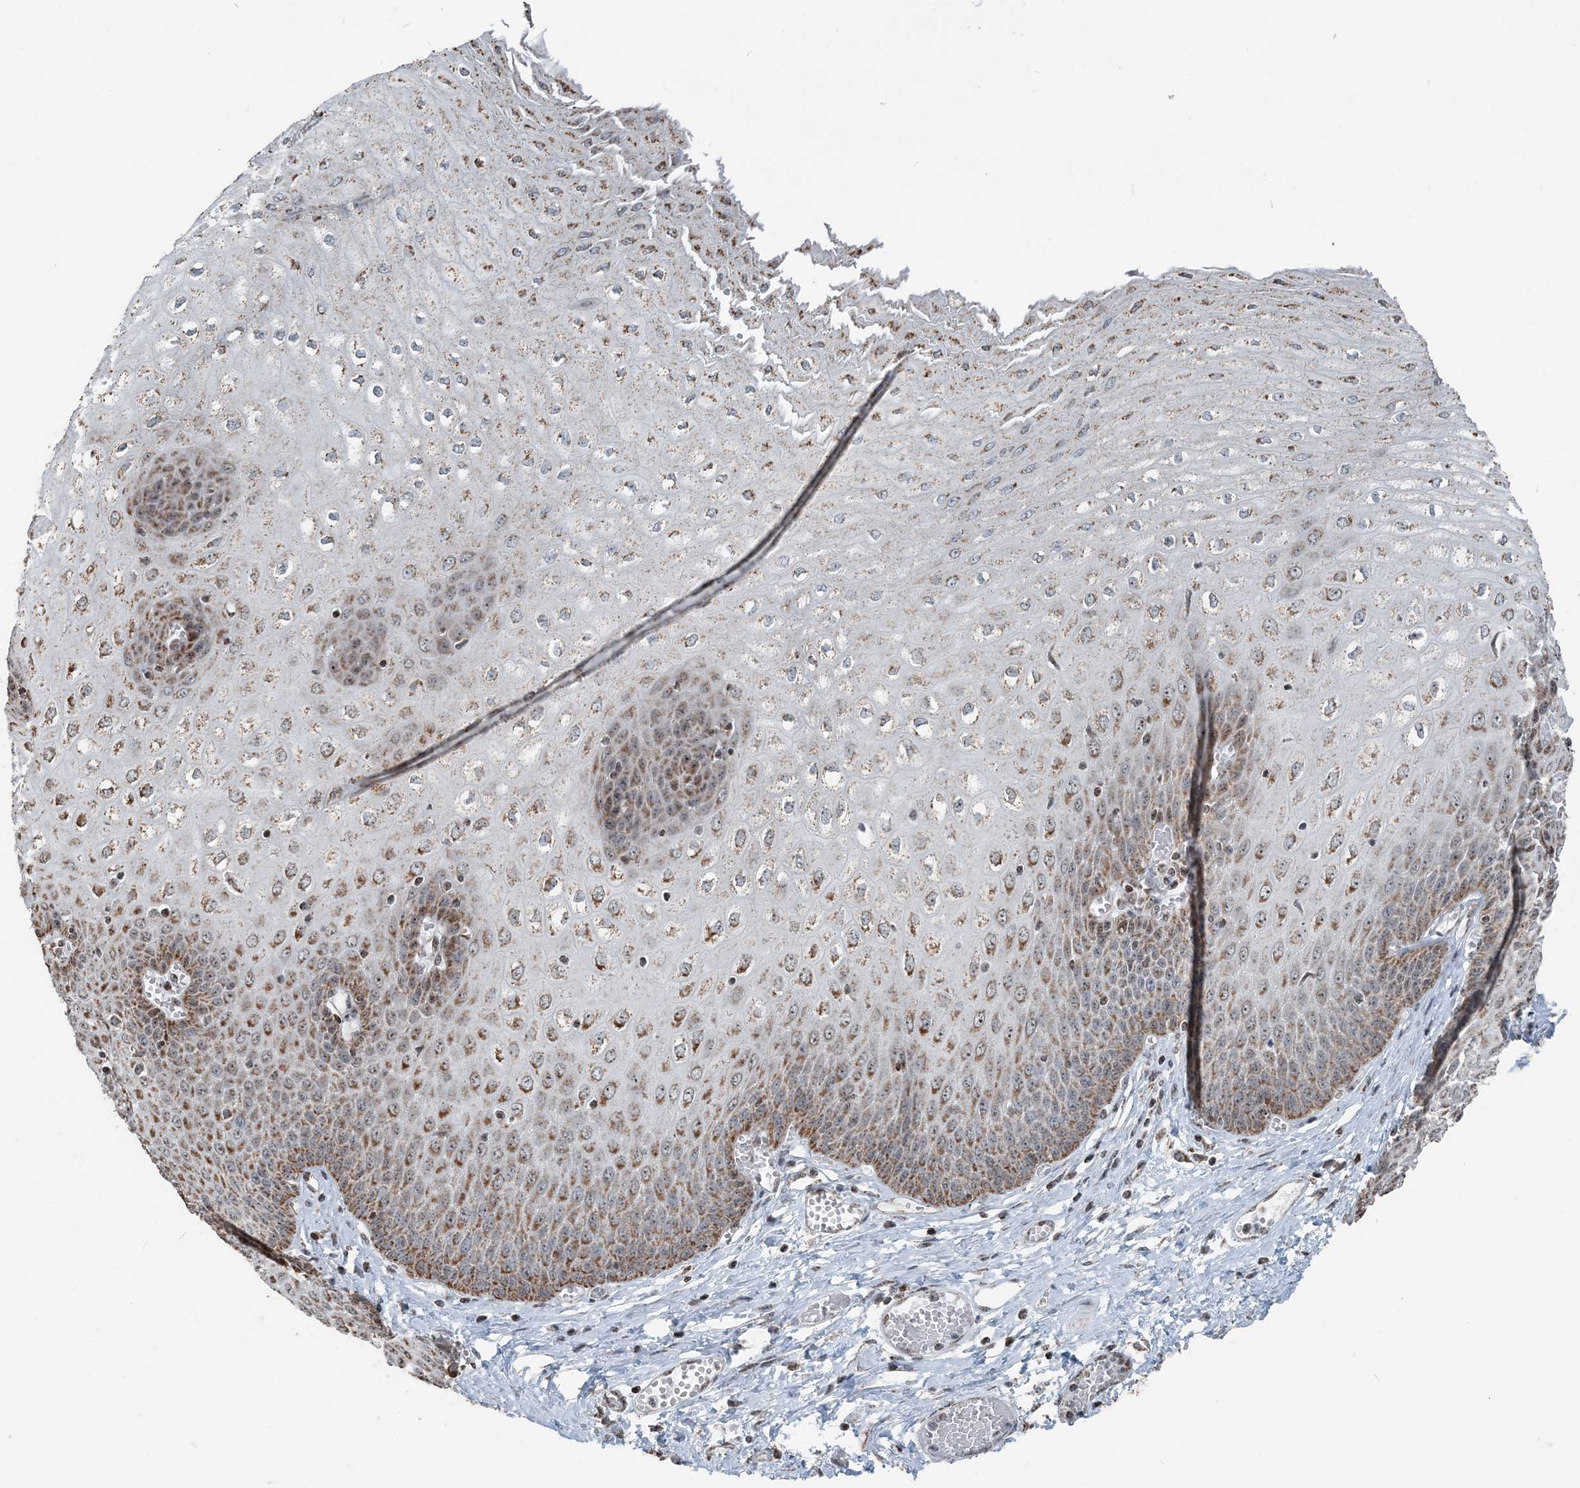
{"staining": {"intensity": "strong", "quantity": ">75%", "location": "cytoplasmic/membranous"}, "tissue": "esophagus", "cell_type": "Squamous epithelial cells", "image_type": "normal", "snomed": [{"axis": "morphology", "description": "Normal tissue, NOS"}, {"axis": "topography", "description": "Esophagus"}], "caption": "Immunohistochemical staining of benign esophagus exhibits high levels of strong cytoplasmic/membranous staining in about >75% of squamous epithelial cells.", "gene": "SUCLG1", "patient": {"sex": "male", "age": 60}}